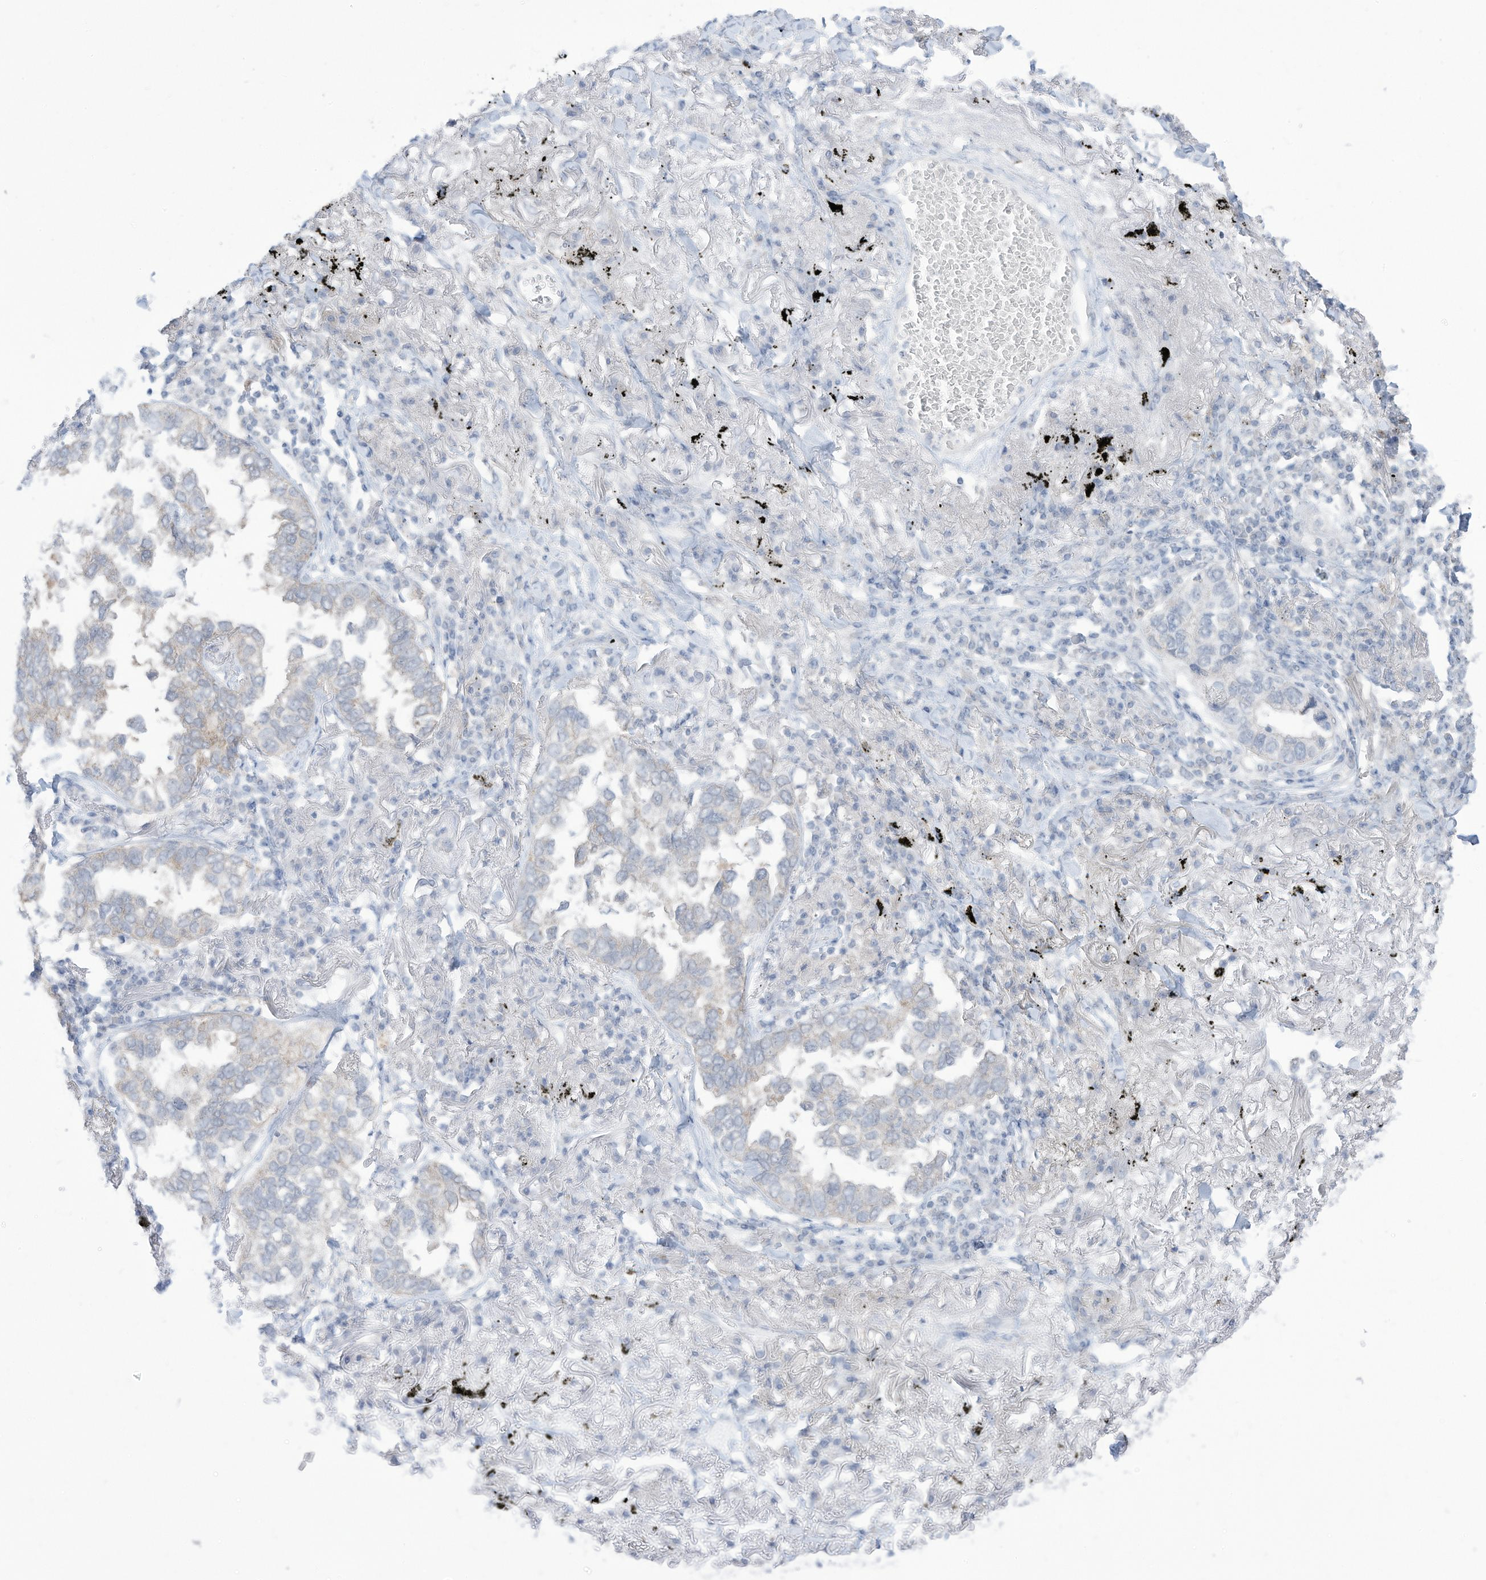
{"staining": {"intensity": "negative", "quantity": "none", "location": "none"}, "tissue": "lung cancer", "cell_type": "Tumor cells", "image_type": "cancer", "snomed": [{"axis": "morphology", "description": "Adenocarcinoma, NOS"}, {"axis": "topography", "description": "Lung"}], "caption": "Lung cancer (adenocarcinoma) stained for a protein using immunohistochemistry (IHC) displays no positivity tumor cells.", "gene": "OGT", "patient": {"sex": "male", "age": 65}}